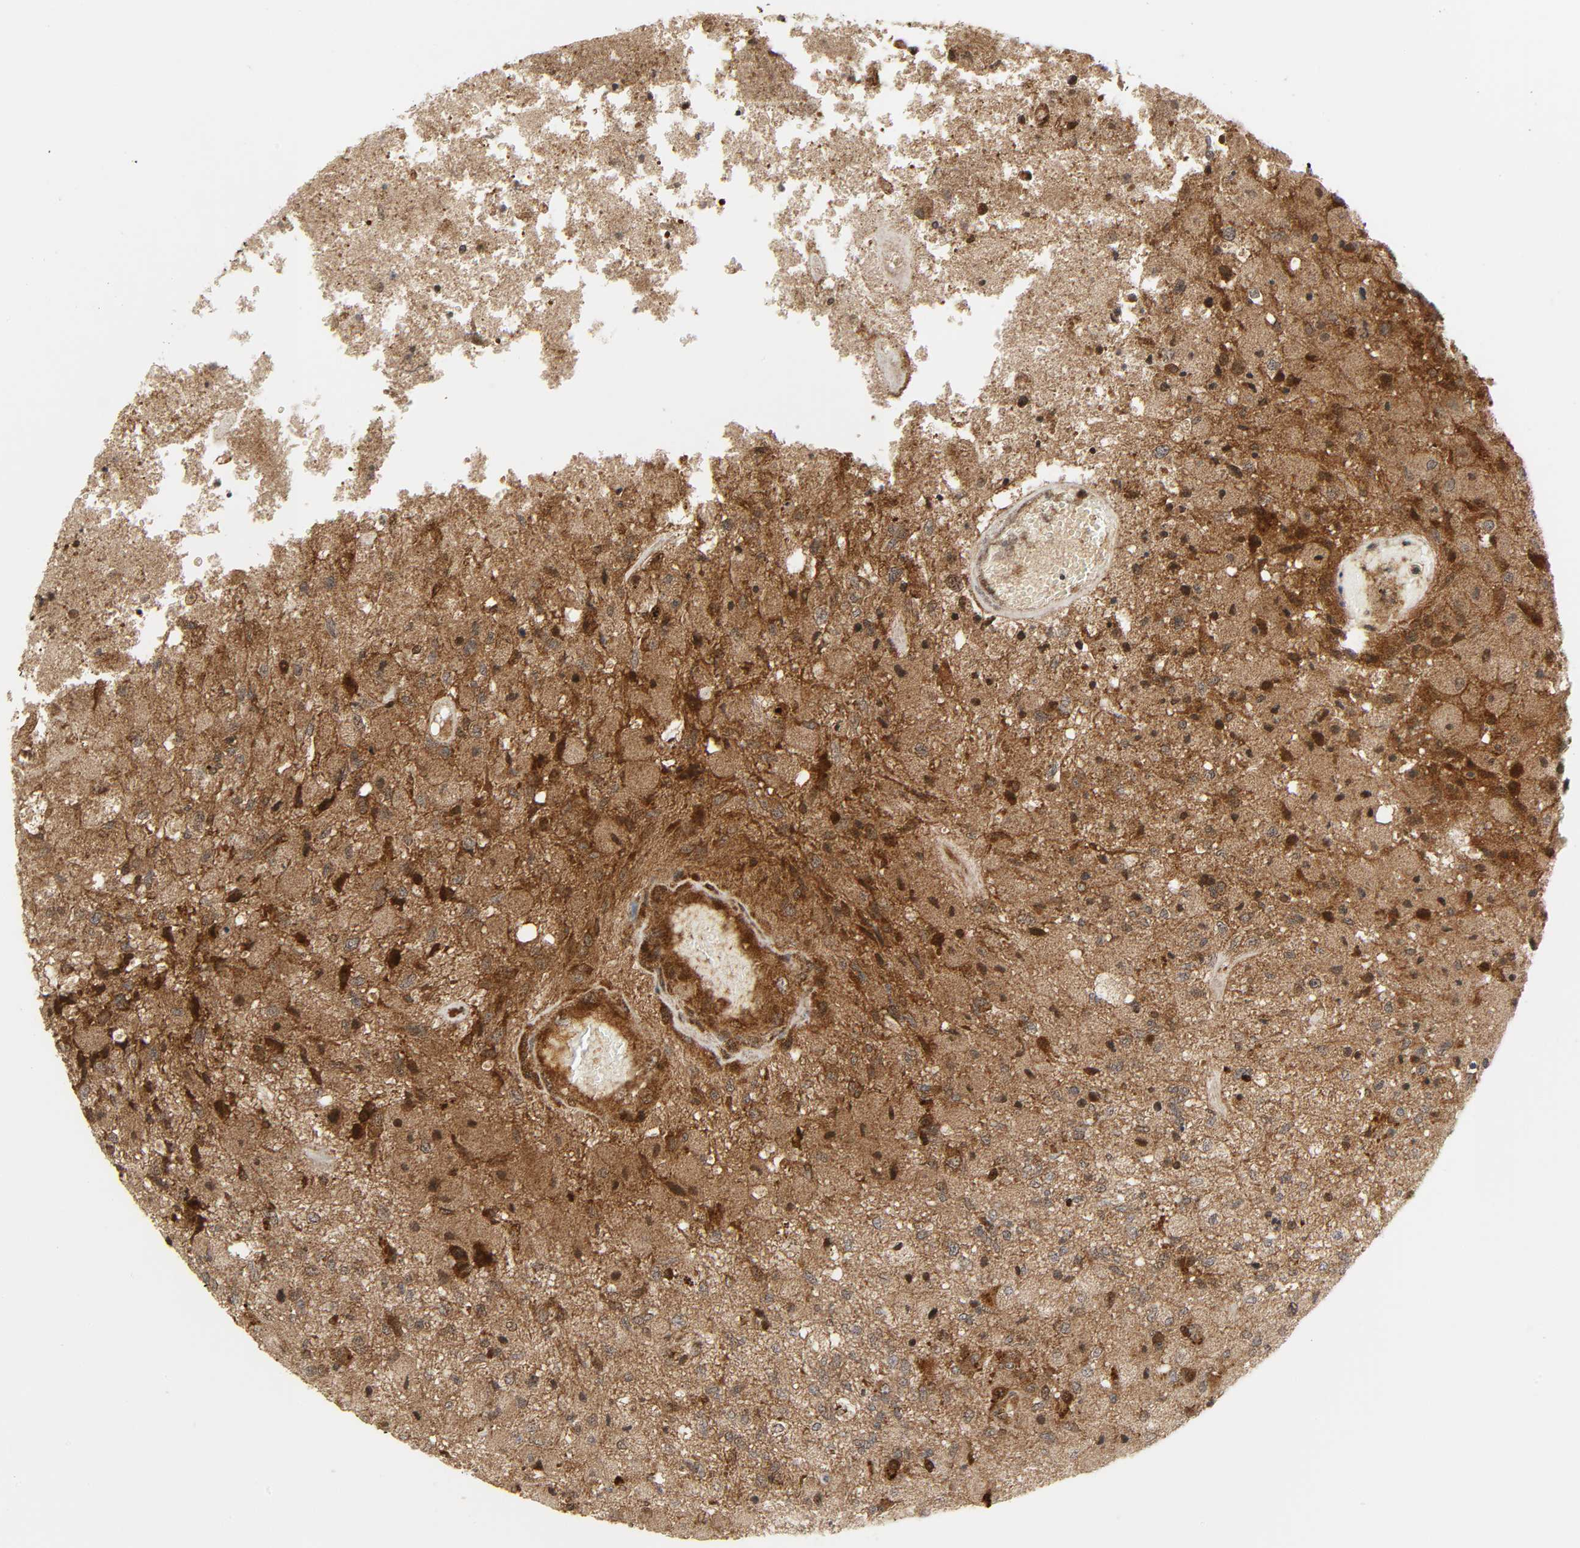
{"staining": {"intensity": "moderate", "quantity": ">75%", "location": "cytoplasmic/membranous"}, "tissue": "glioma", "cell_type": "Tumor cells", "image_type": "cancer", "snomed": [{"axis": "morphology", "description": "Normal tissue, NOS"}, {"axis": "morphology", "description": "Glioma, malignant, High grade"}, {"axis": "topography", "description": "Cerebral cortex"}], "caption": "Protein analysis of glioma tissue demonstrates moderate cytoplasmic/membranous staining in about >75% of tumor cells.", "gene": "CHUK", "patient": {"sex": "male", "age": 77}}